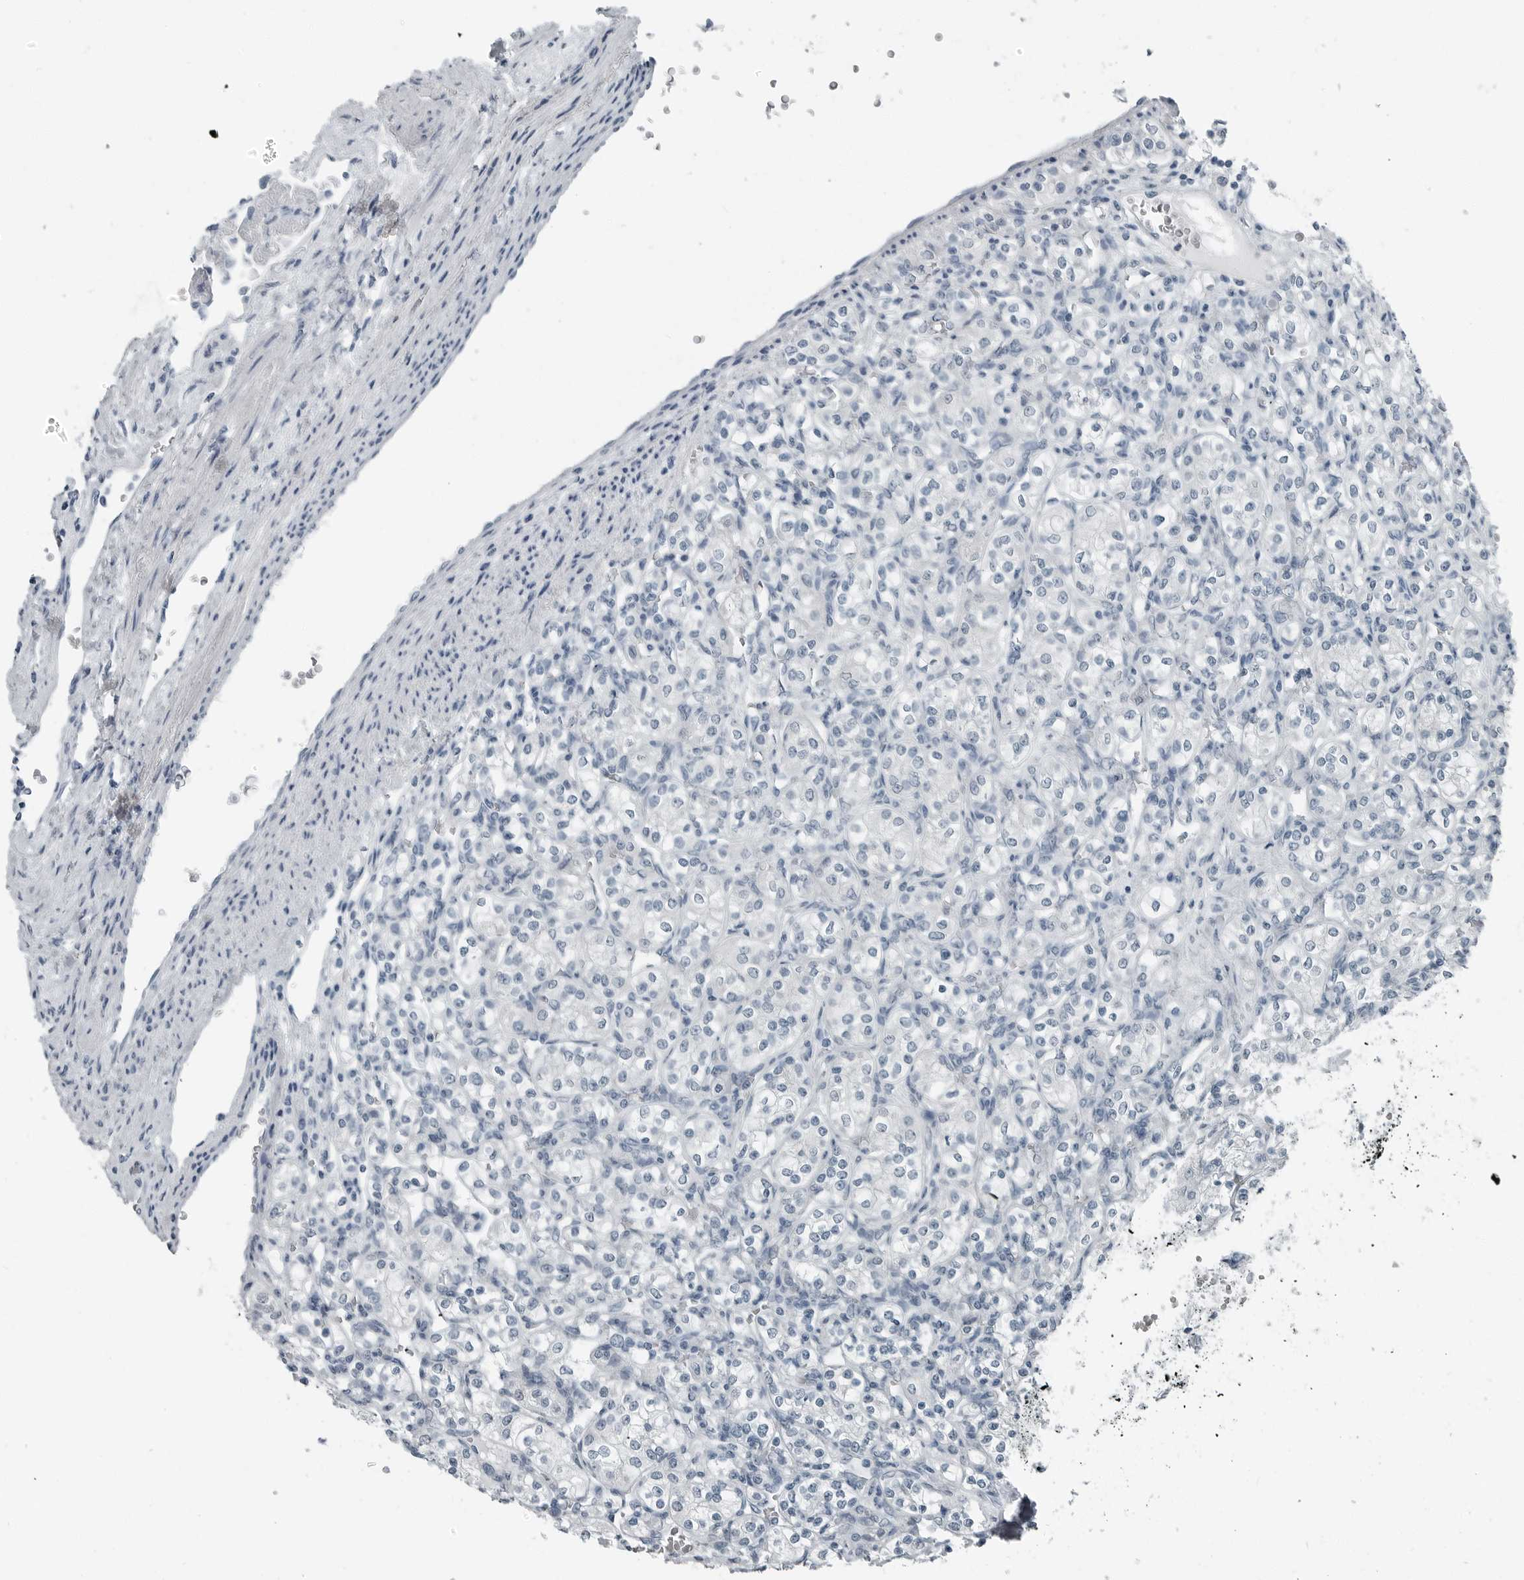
{"staining": {"intensity": "negative", "quantity": "none", "location": "none"}, "tissue": "renal cancer", "cell_type": "Tumor cells", "image_type": "cancer", "snomed": [{"axis": "morphology", "description": "Adenocarcinoma, NOS"}, {"axis": "topography", "description": "Kidney"}], "caption": "High magnification brightfield microscopy of adenocarcinoma (renal) stained with DAB (brown) and counterstained with hematoxylin (blue): tumor cells show no significant expression.", "gene": "ZPBP2", "patient": {"sex": "male", "age": 77}}